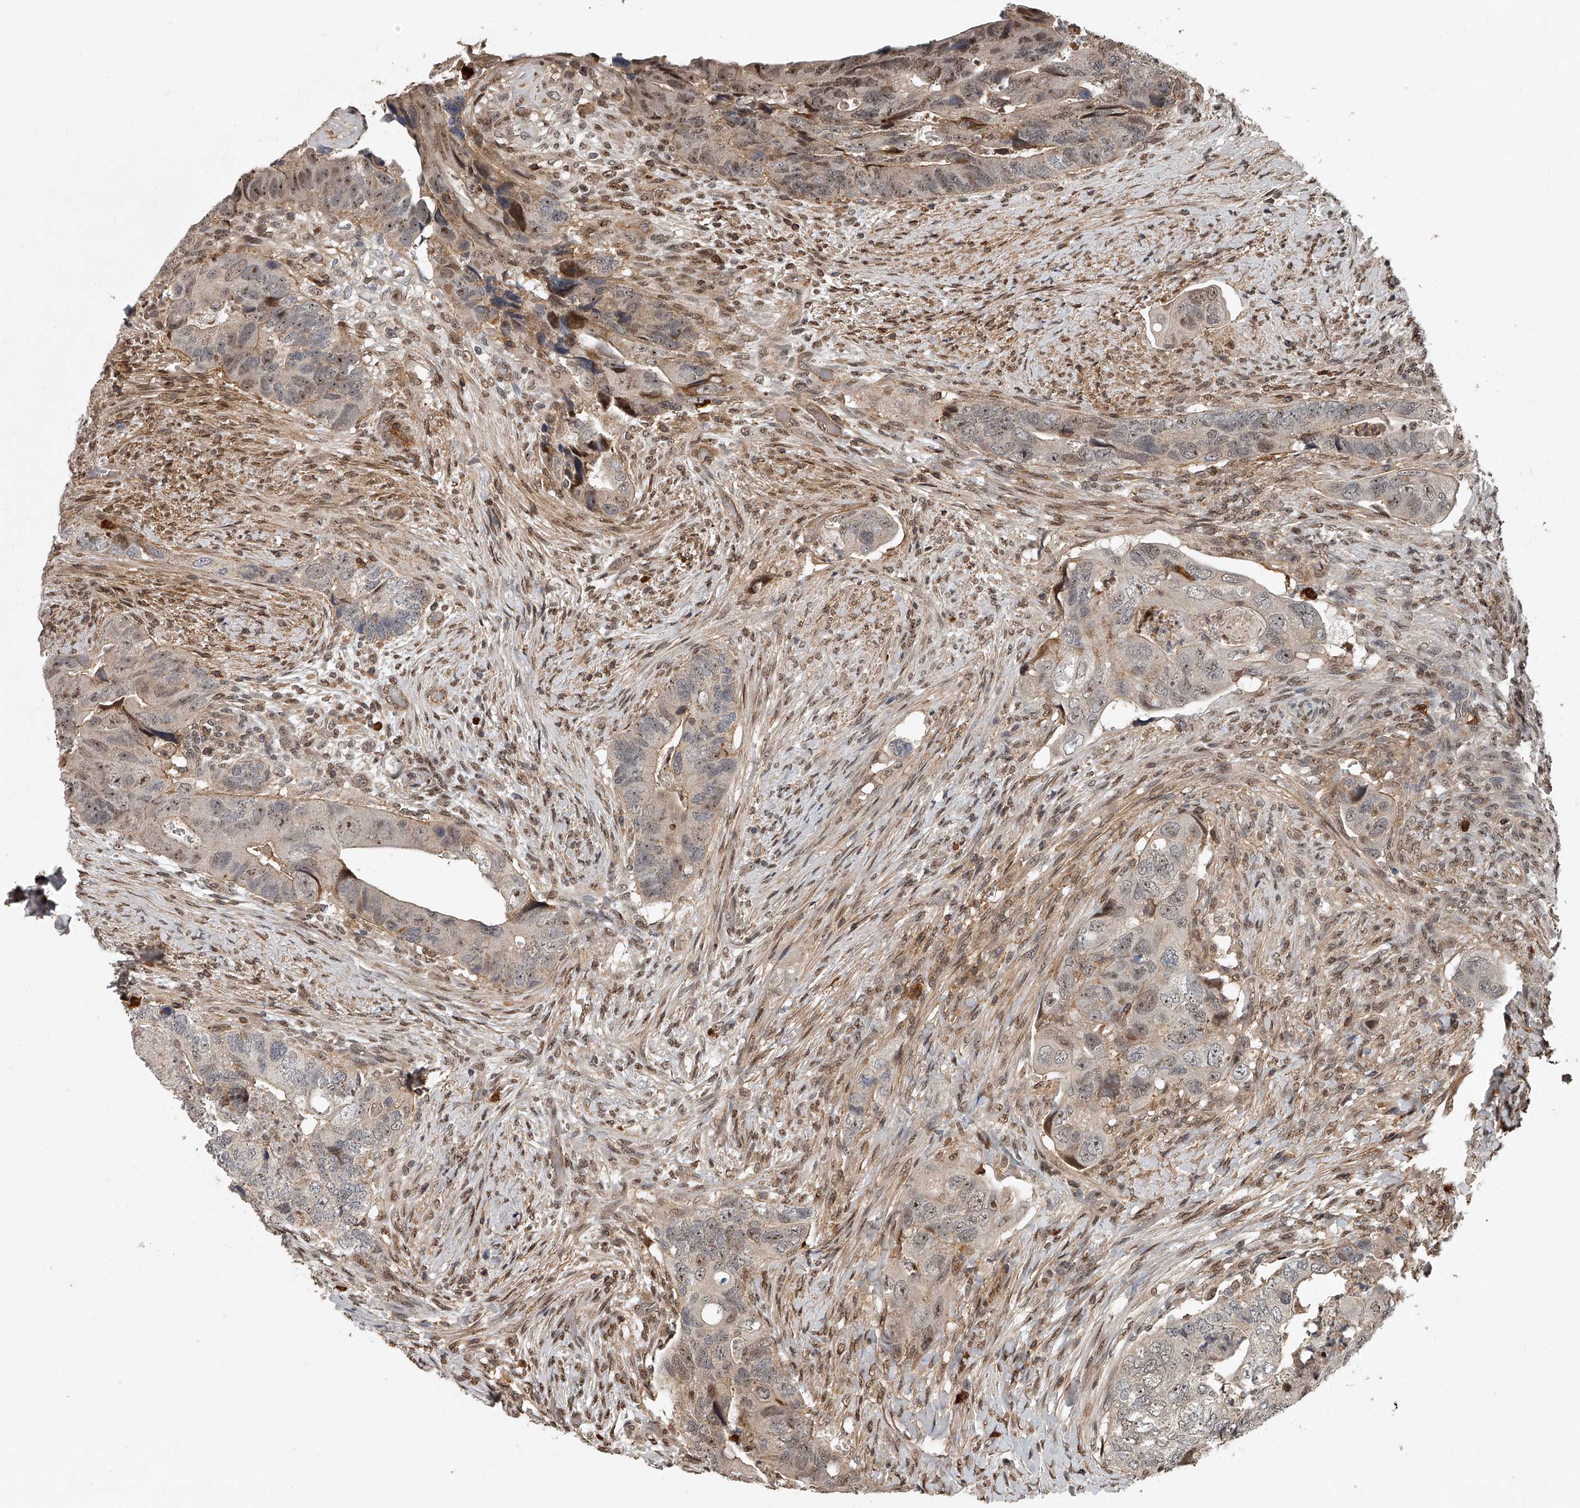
{"staining": {"intensity": "weak", "quantity": "25%-75%", "location": "cytoplasmic/membranous,nuclear"}, "tissue": "colorectal cancer", "cell_type": "Tumor cells", "image_type": "cancer", "snomed": [{"axis": "morphology", "description": "Adenocarcinoma, NOS"}, {"axis": "topography", "description": "Rectum"}], "caption": "Human colorectal adenocarcinoma stained with a protein marker demonstrates weak staining in tumor cells.", "gene": "PLEKHG1", "patient": {"sex": "male", "age": 63}}